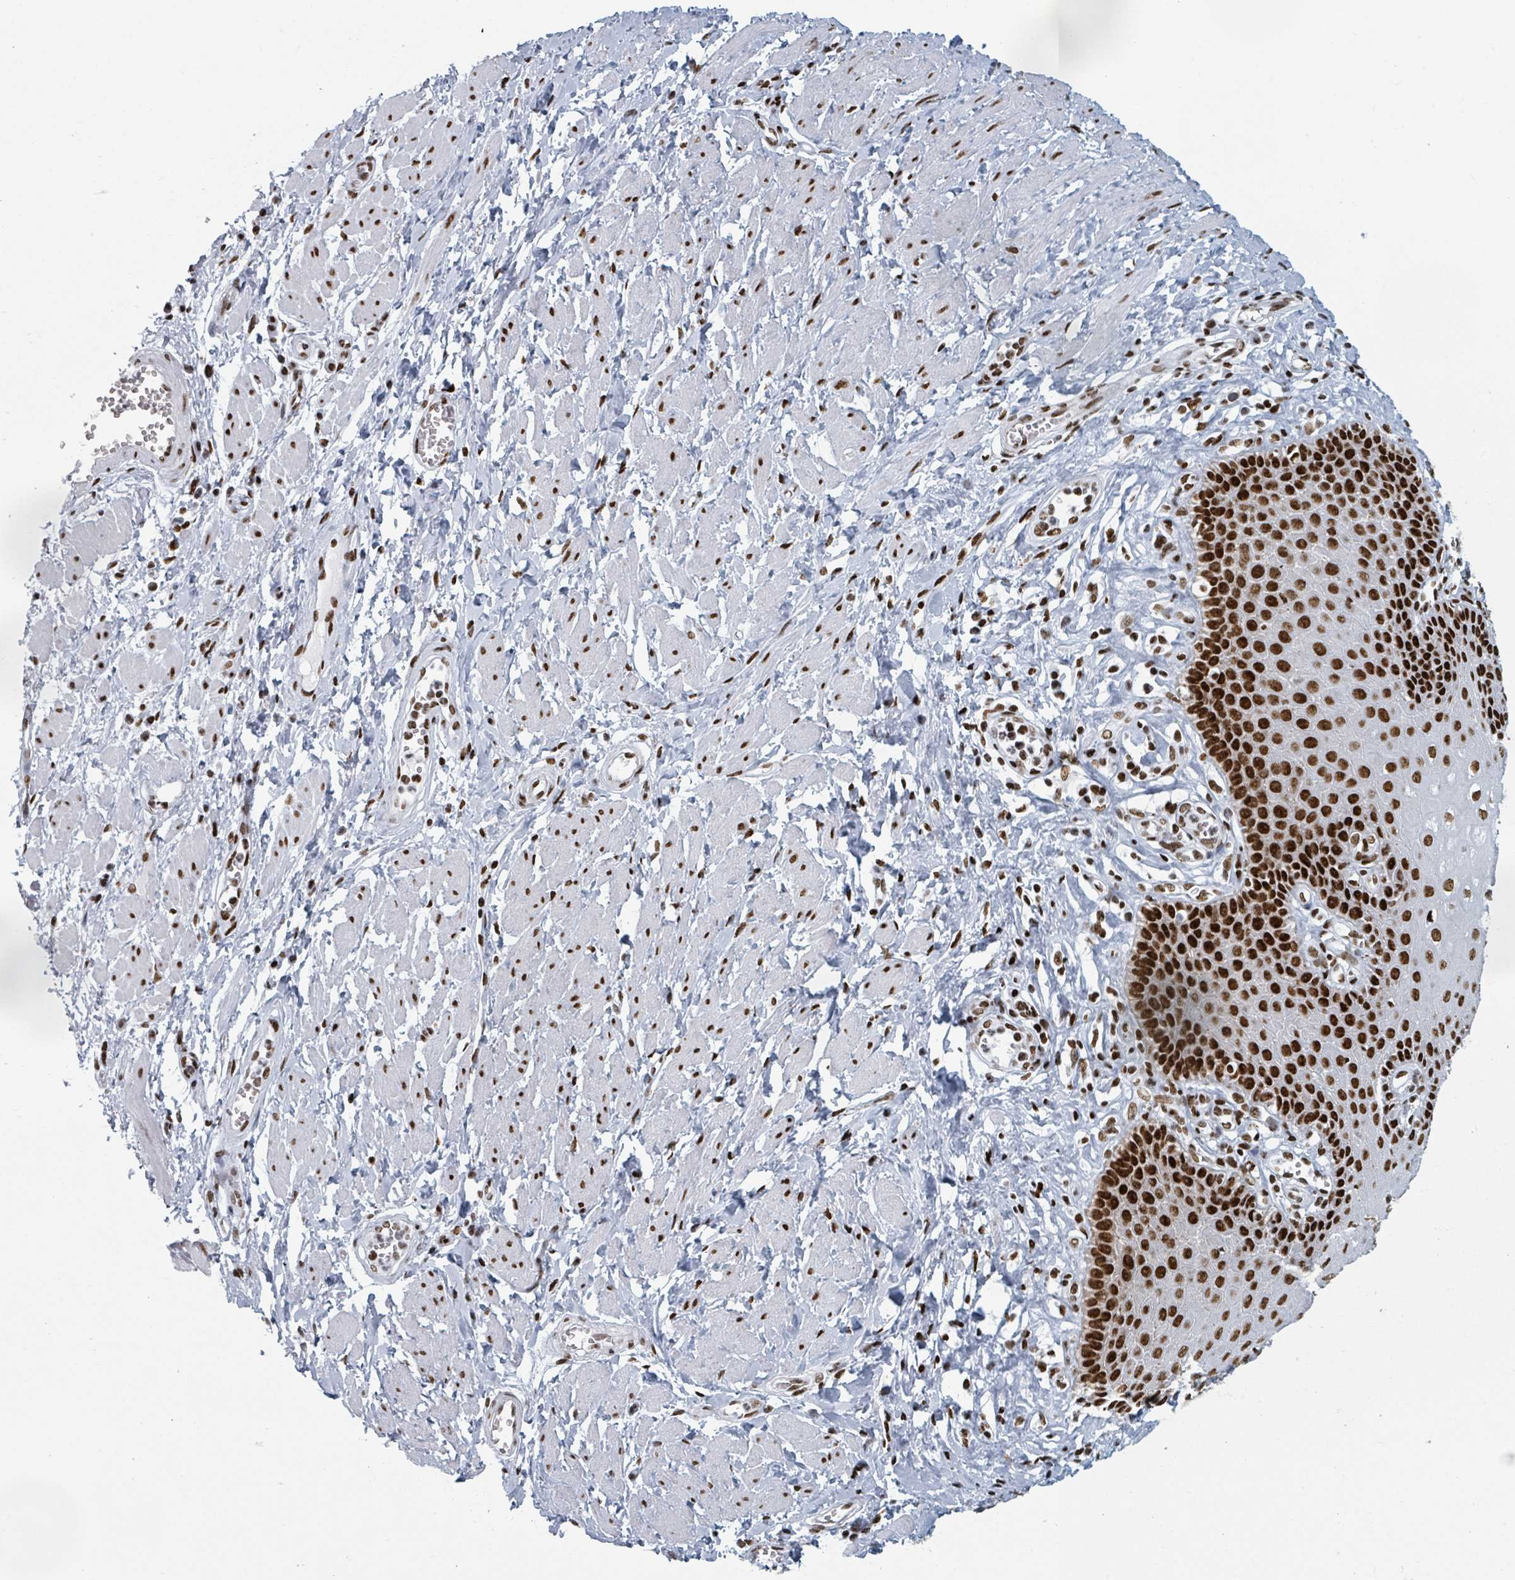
{"staining": {"intensity": "strong", "quantity": ">75%", "location": "nuclear"}, "tissue": "esophagus", "cell_type": "Squamous epithelial cells", "image_type": "normal", "snomed": [{"axis": "morphology", "description": "Normal tissue, NOS"}, {"axis": "topography", "description": "Esophagus"}], "caption": "Protein staining by immunohistochemistry reveals strong nuclear expression in approximately >75% of squamous epithelial cells in normal esophagus.", "gene": "DHX16", "patient": {"sex": "male", "age": 67}}